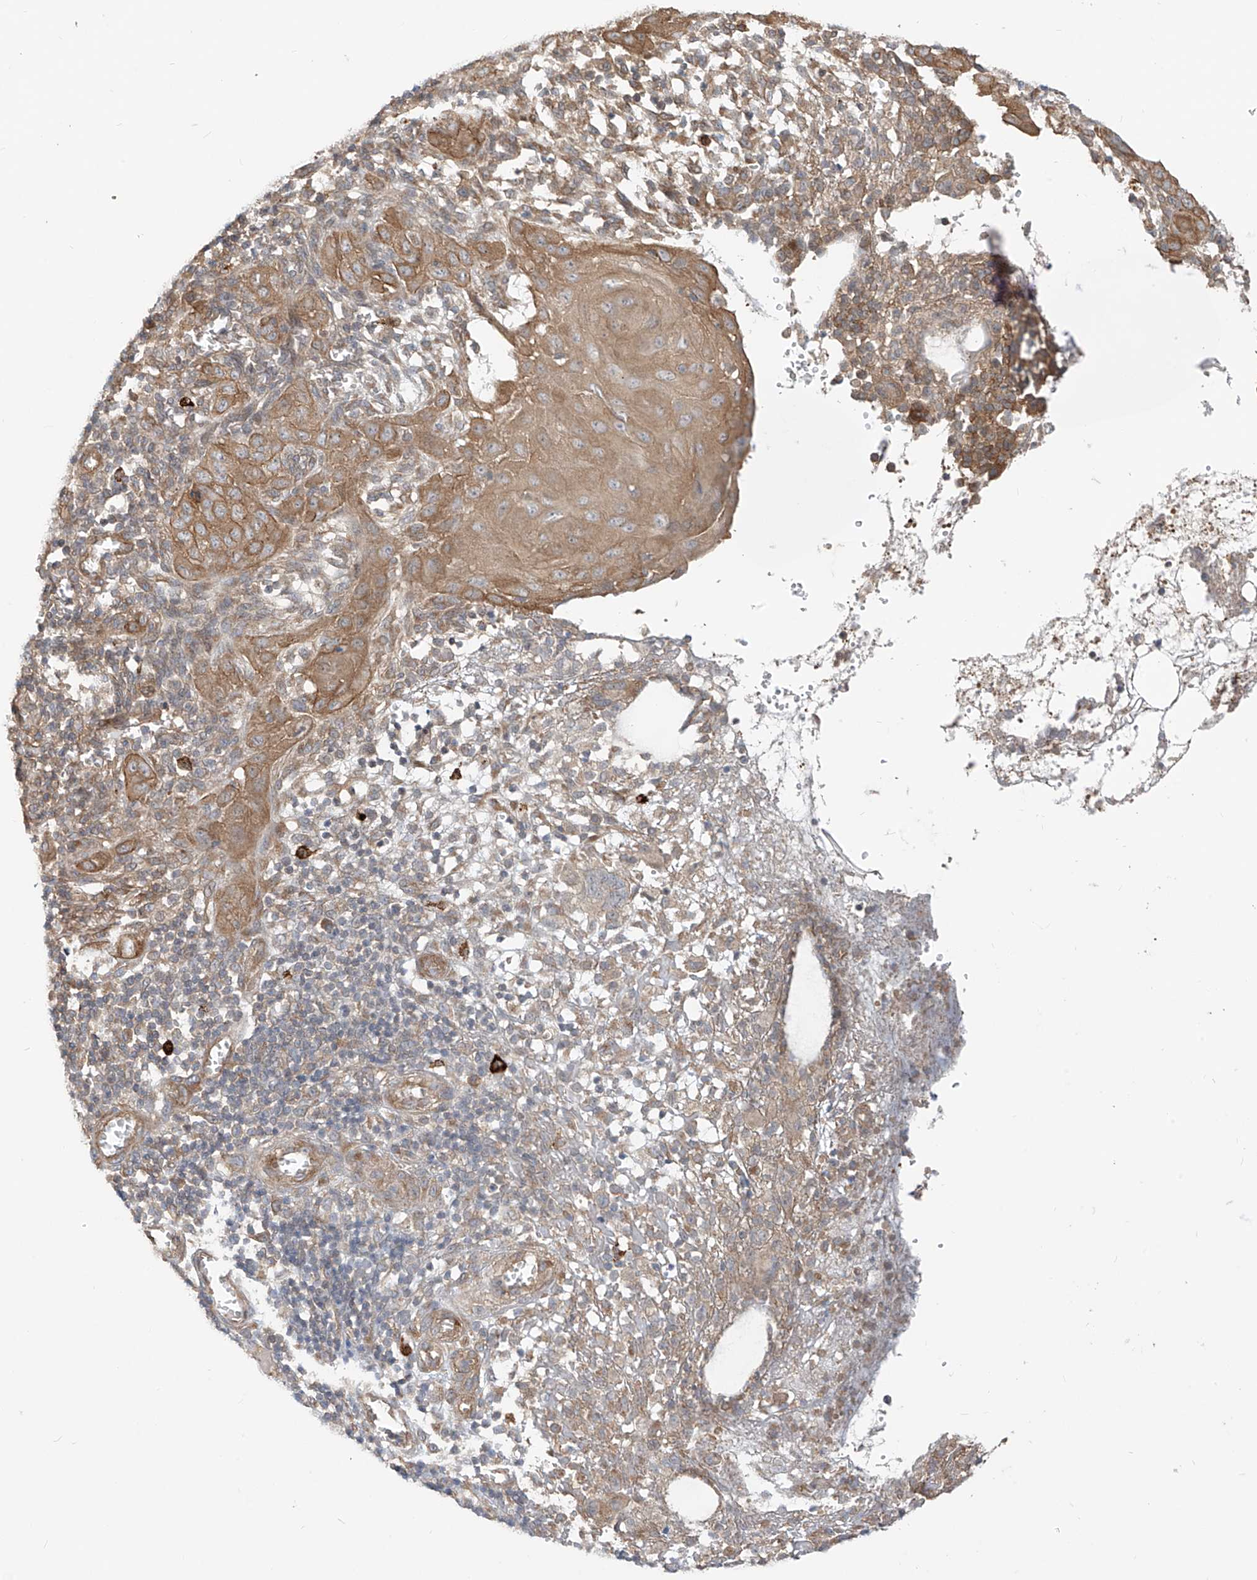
{"staining": {"intensity": "moderate", "quantity": ">75%", "location": "cytoplasmic/membranous"}, "tissue": "skin cancer", "cell_type": "Tumor cells", "image_type": "cancer", "snomed": [{"axis": "morphology", "description": "Basal cell carcinoma"}, {"axis": "topography", "description": "Skin"}], "caption": "About >75% of tumor cells in skin cancer exhibit moderate cytoplasmic/membranous protein expression as visualized by brown immunohistochemical staining.", "gene": "MTUS2", "patient": {"sex": "female", "age": 64}}